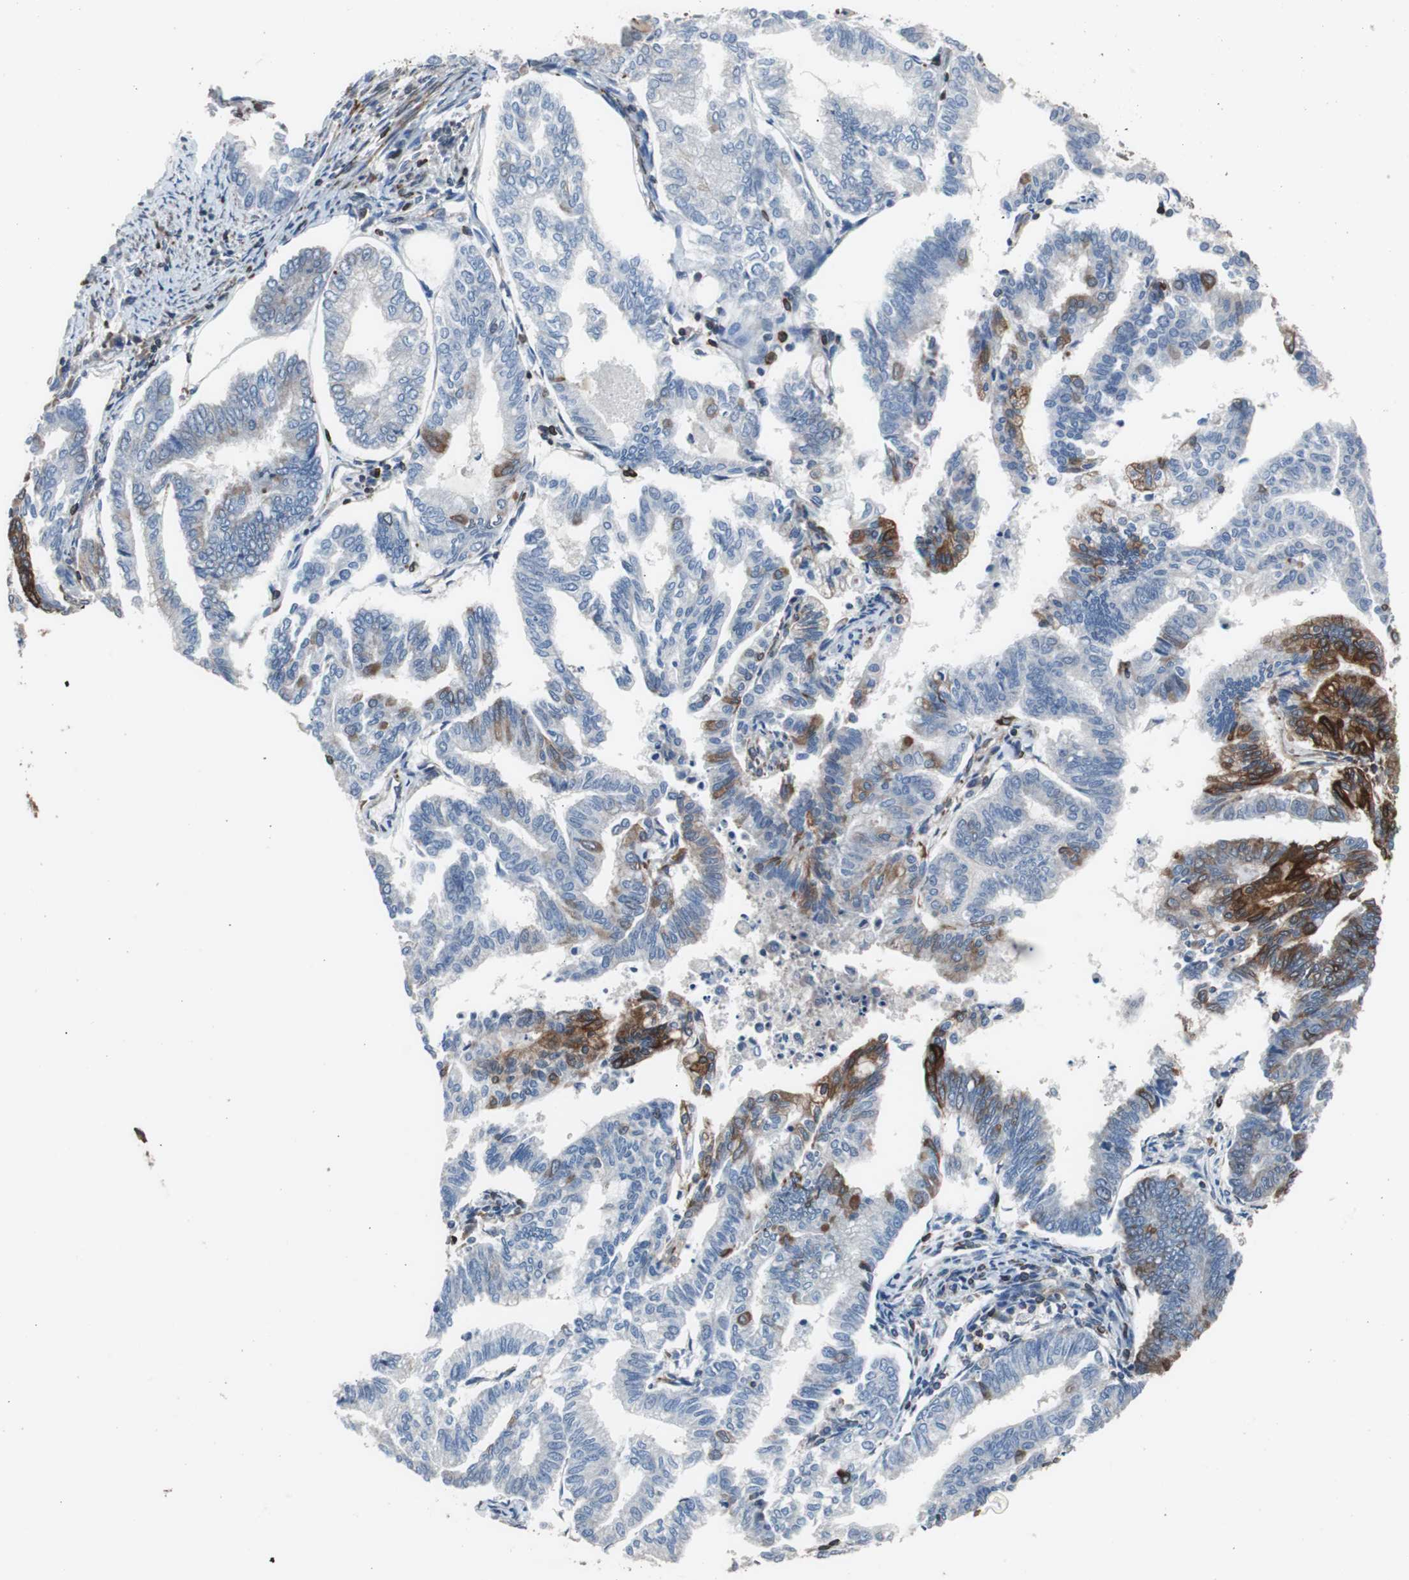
{"staining": {"intensity": "strong", "quantity": "25%-75%", "location": "cytoplasmic/membranous"}, "tissue": "endometrial cancer", "cell_type": "Tumor cells", "image_type": "cancer", "snomed": [{"axis": "morphology", "description": "Adenocarcinoma, NOS"}, {"axis": "topography", "description": "Endometrium"}], "caption": "The image reveals staining of endometrial cancer (adenocarcinoma), revealing strong cytoplasmic/membranous protein staining (brown color) within tumor cells.", "gene": "PBXIP1", "patient": {"sex": "female", "age": 79}}